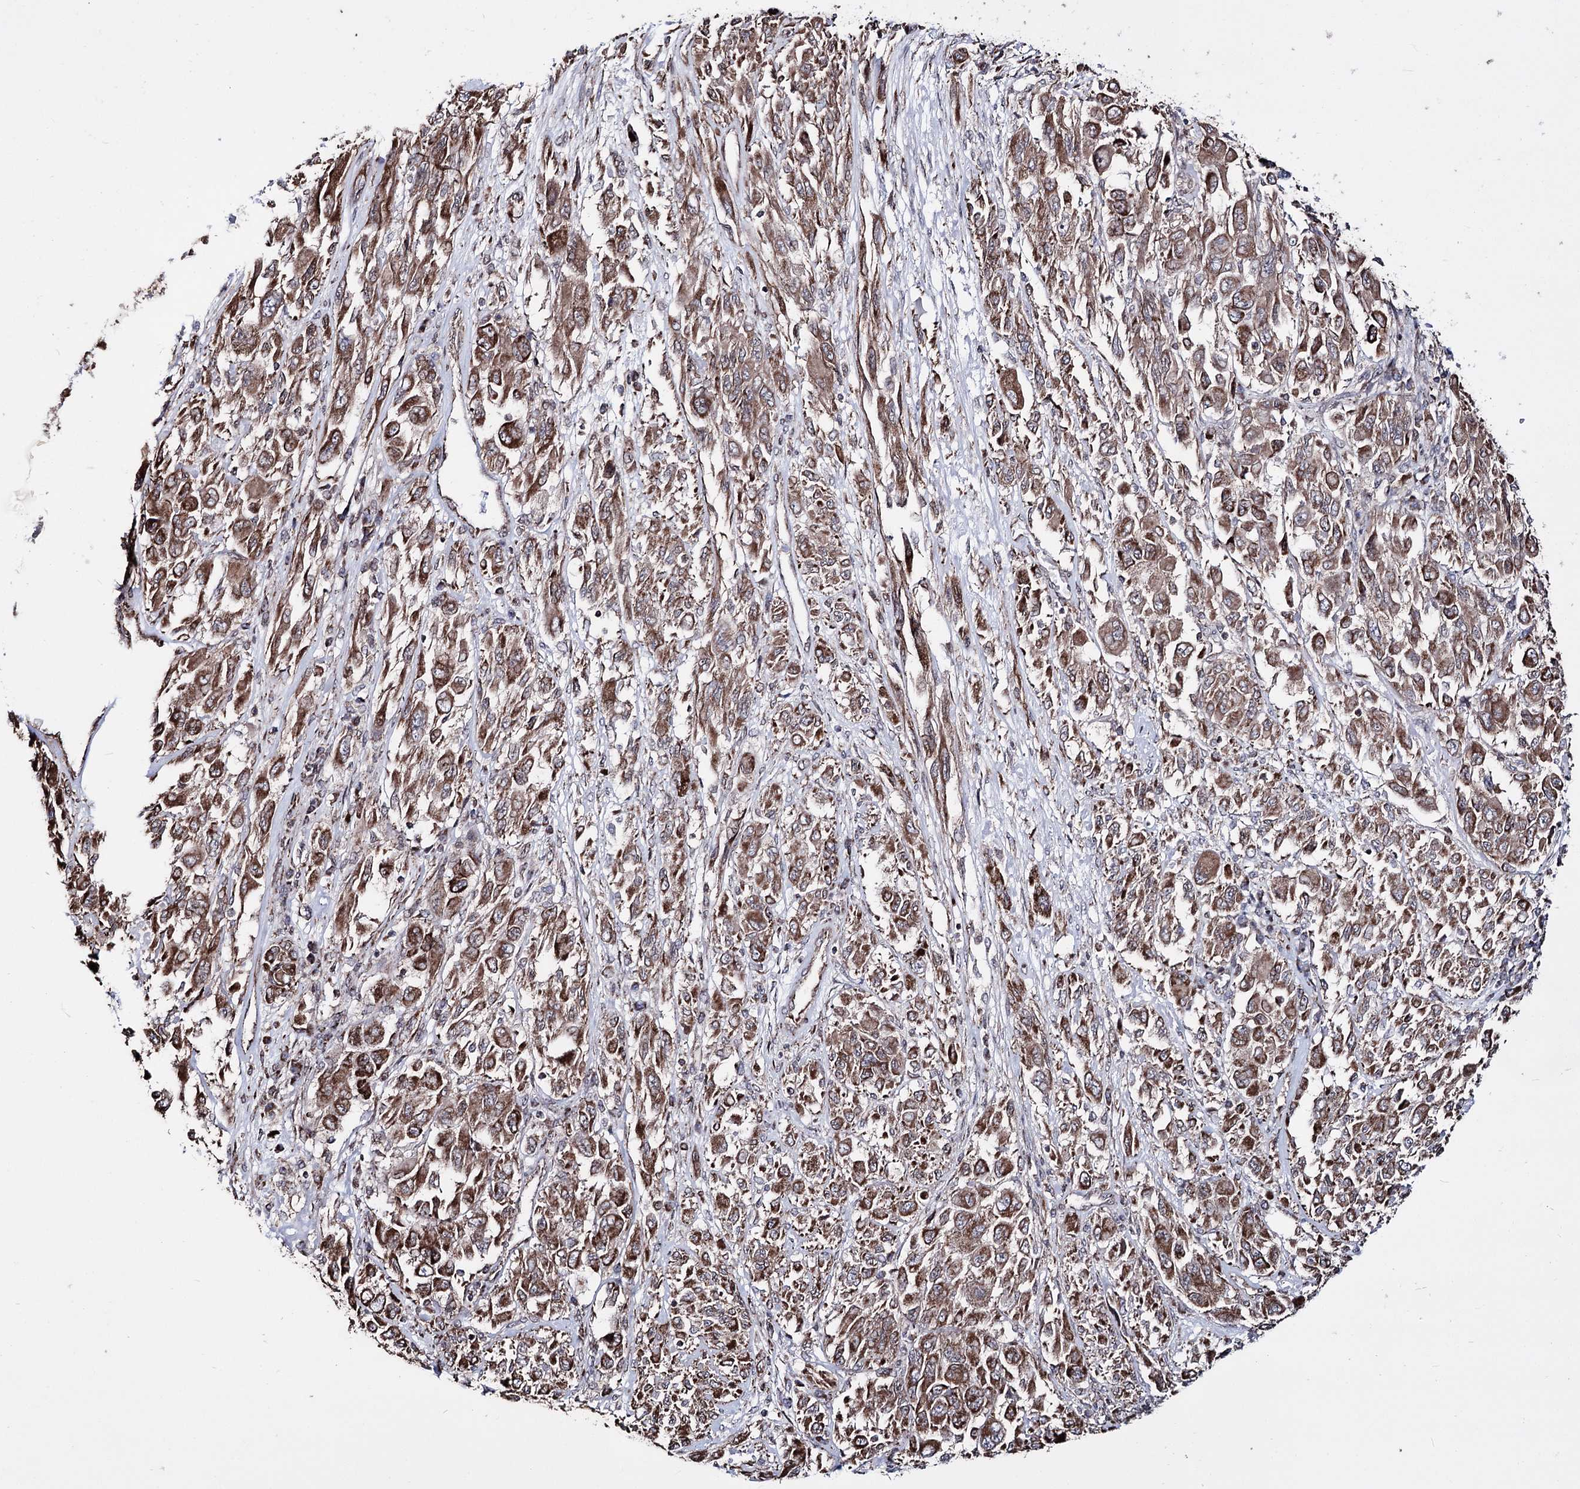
{"staining": {"intensity": "moderate", "quantity": ">75%", "location": "cytoplasmic/membranous"}, "tissue": "melanoma", "cell_type": "Tumor cells", "image_type": "cancer", "snomed": [{"axis": "morphology", "description": "Malignant melanoma, NOS"}, {"axis": "topography", "description": "Skin"}], "caption": "Immunohistochemistry (DAB) staining of human malignant melanoma reveals moderate cytoplasmic/membranous protein positivity in approximately >75% of tumor cells.", "gene": "CREB3L4", "patient": {"sex": "female", "age": 91}}